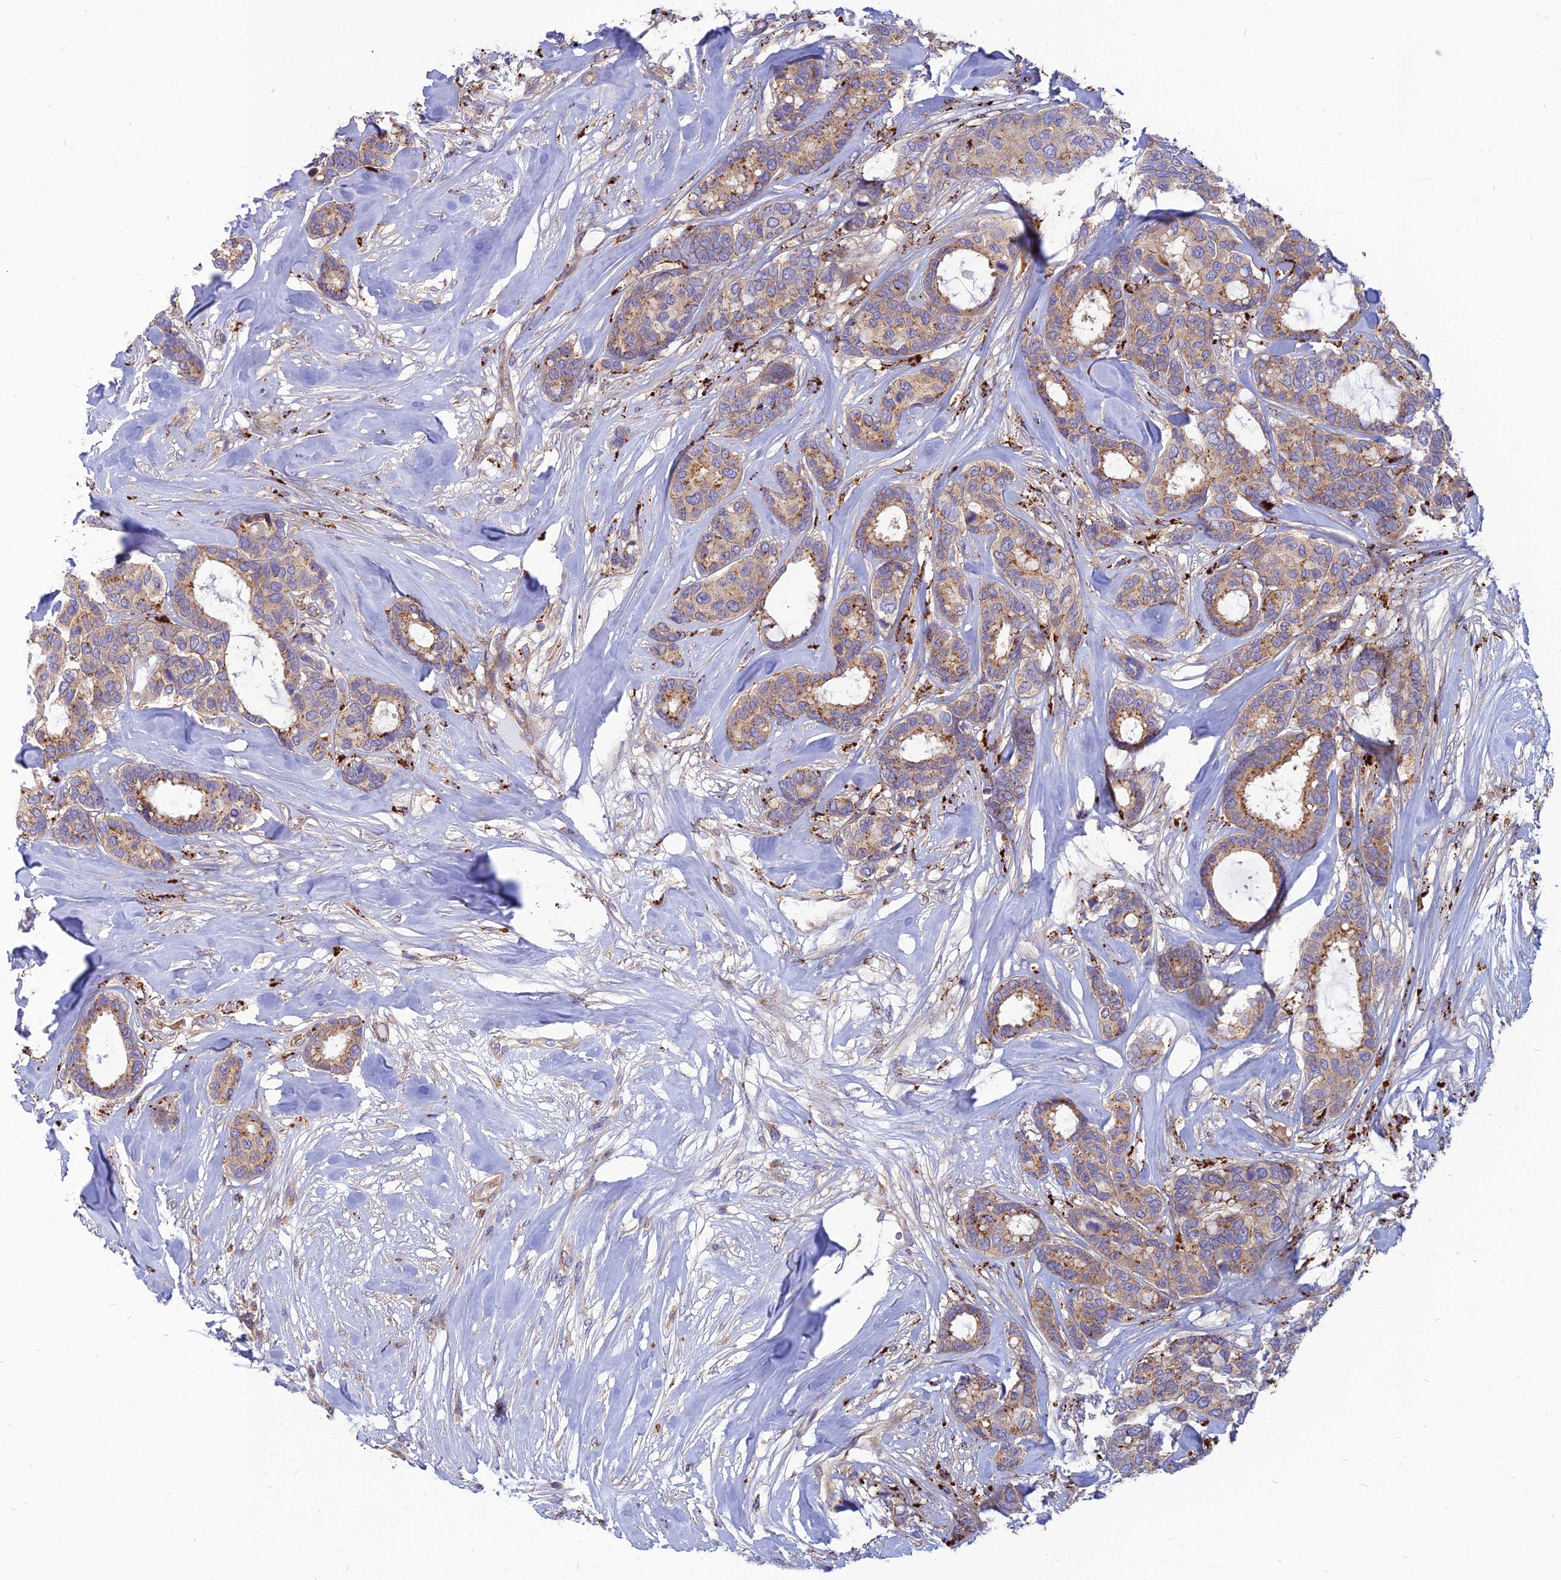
{"staining": {"intensity": "moderate", "quantity": "25%-75%", "location": "cytoplasmic/membranous"}, "tissue": "breast cancer", "cell_type": "Tumor cells", "image_type": "cancer", "snomed": [{"axis": "morphology", "description": "Duct carcinoma"}, {"axis": "topography", "description": "Breast"}], "caption": "Protein staining demonstrates moderate cytoplasmic/membranous expression in approximately 25%-75% of tumor cells in intraductal carcinoma (breast).", "gene": "PHKA2", "patient": {"sex": "female", "age": 87}}